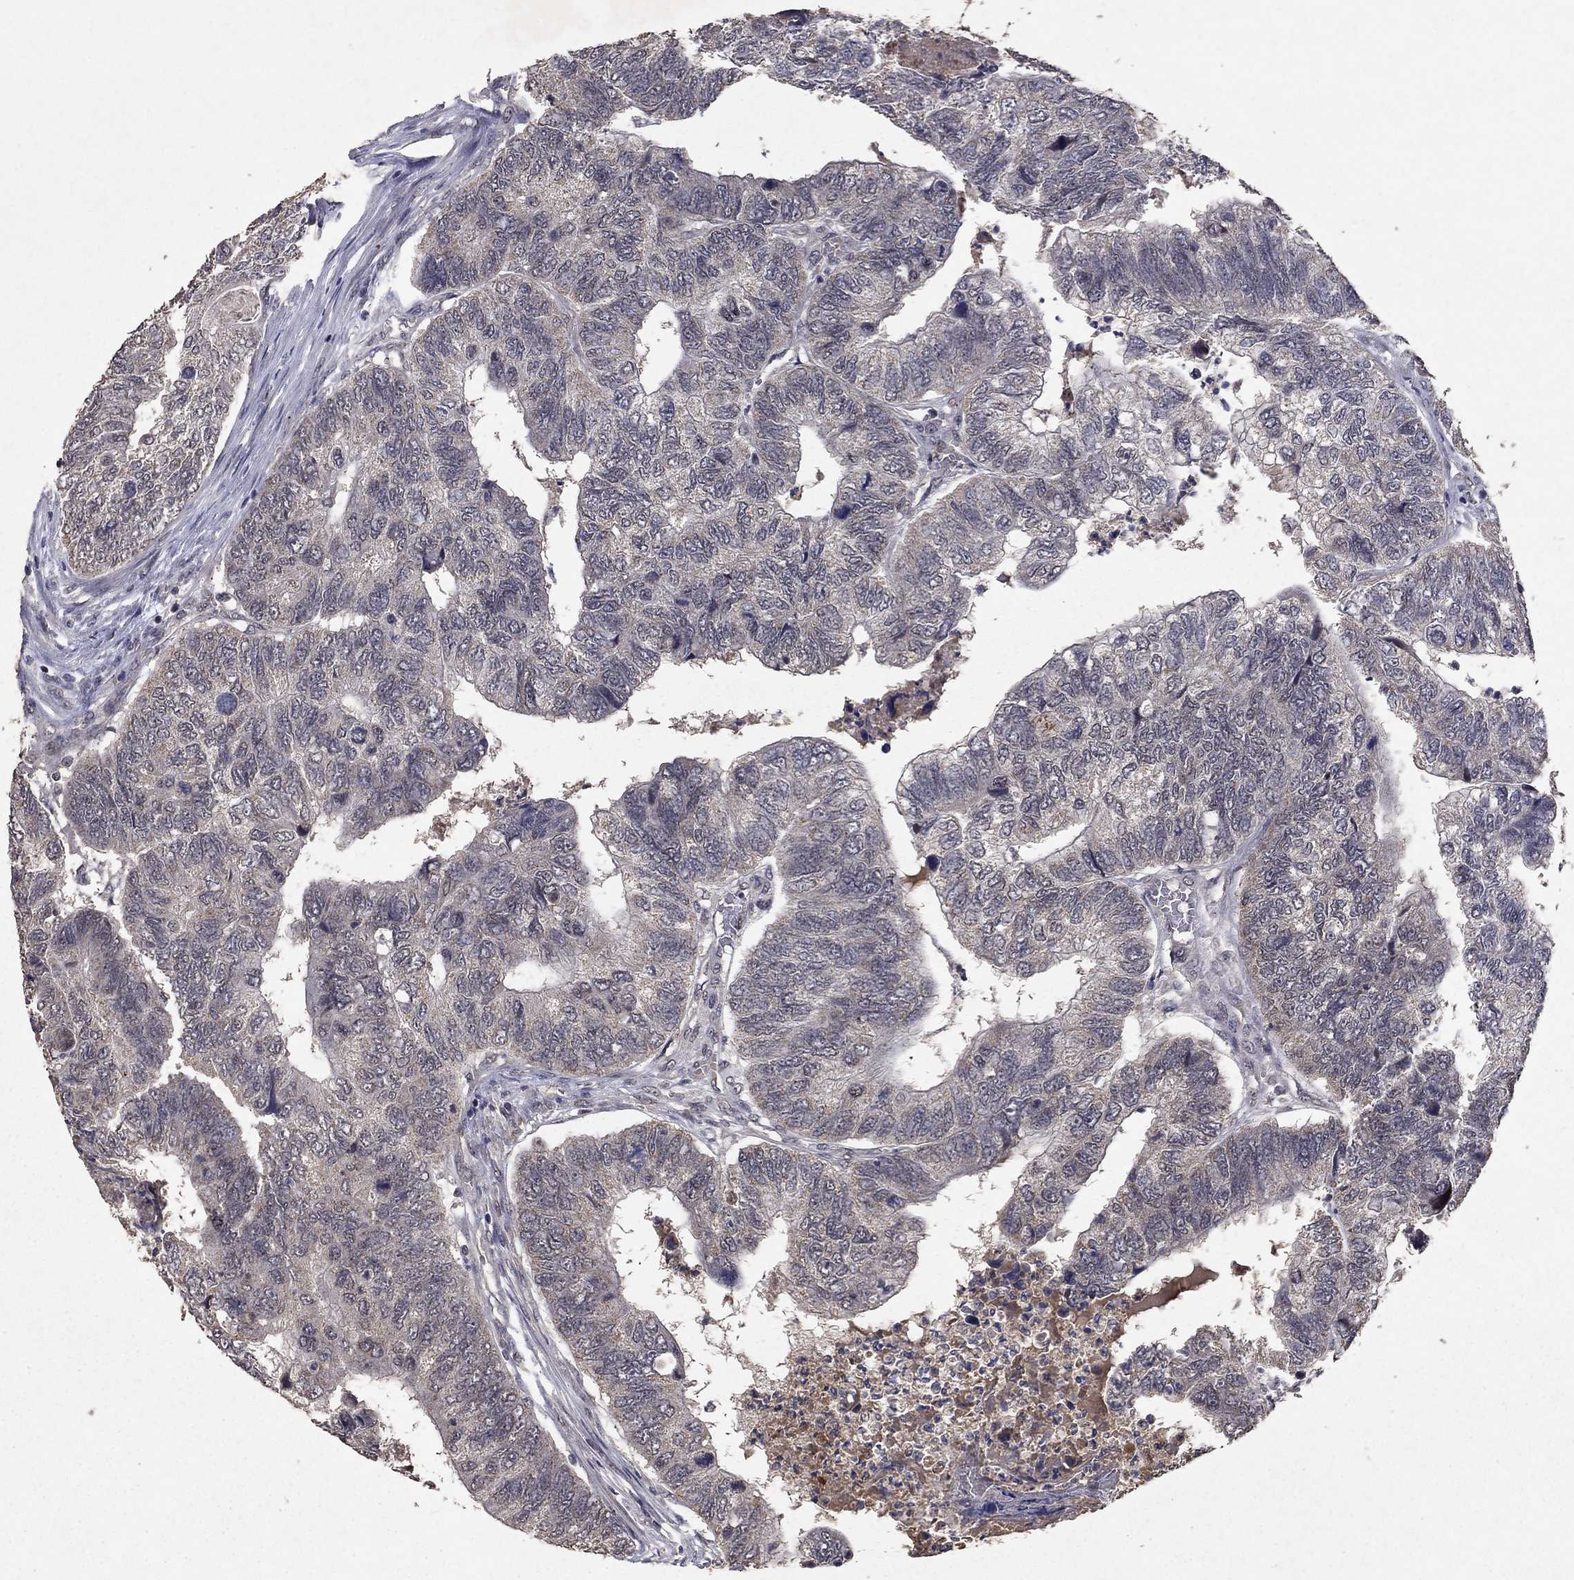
{"staining": {"intensity": "negative", "quantity": "none", "location": "none"}, "tissue": "colorectal cancer", "cell_type": "Tumor cells", "image_type": "cancer", "snomed": [{"axis": "morphology", "description": "Adenocarcinoma, NOS"}, {"axis": "topography", "description": "Colon"}], "caption": "An image of colorectal cancer (adenocarcinoma) stained for a protein exhibits no brown staining in tumor cells.", "gene": "DHRS1", "patient": {"sex": "female", "age": 67}}